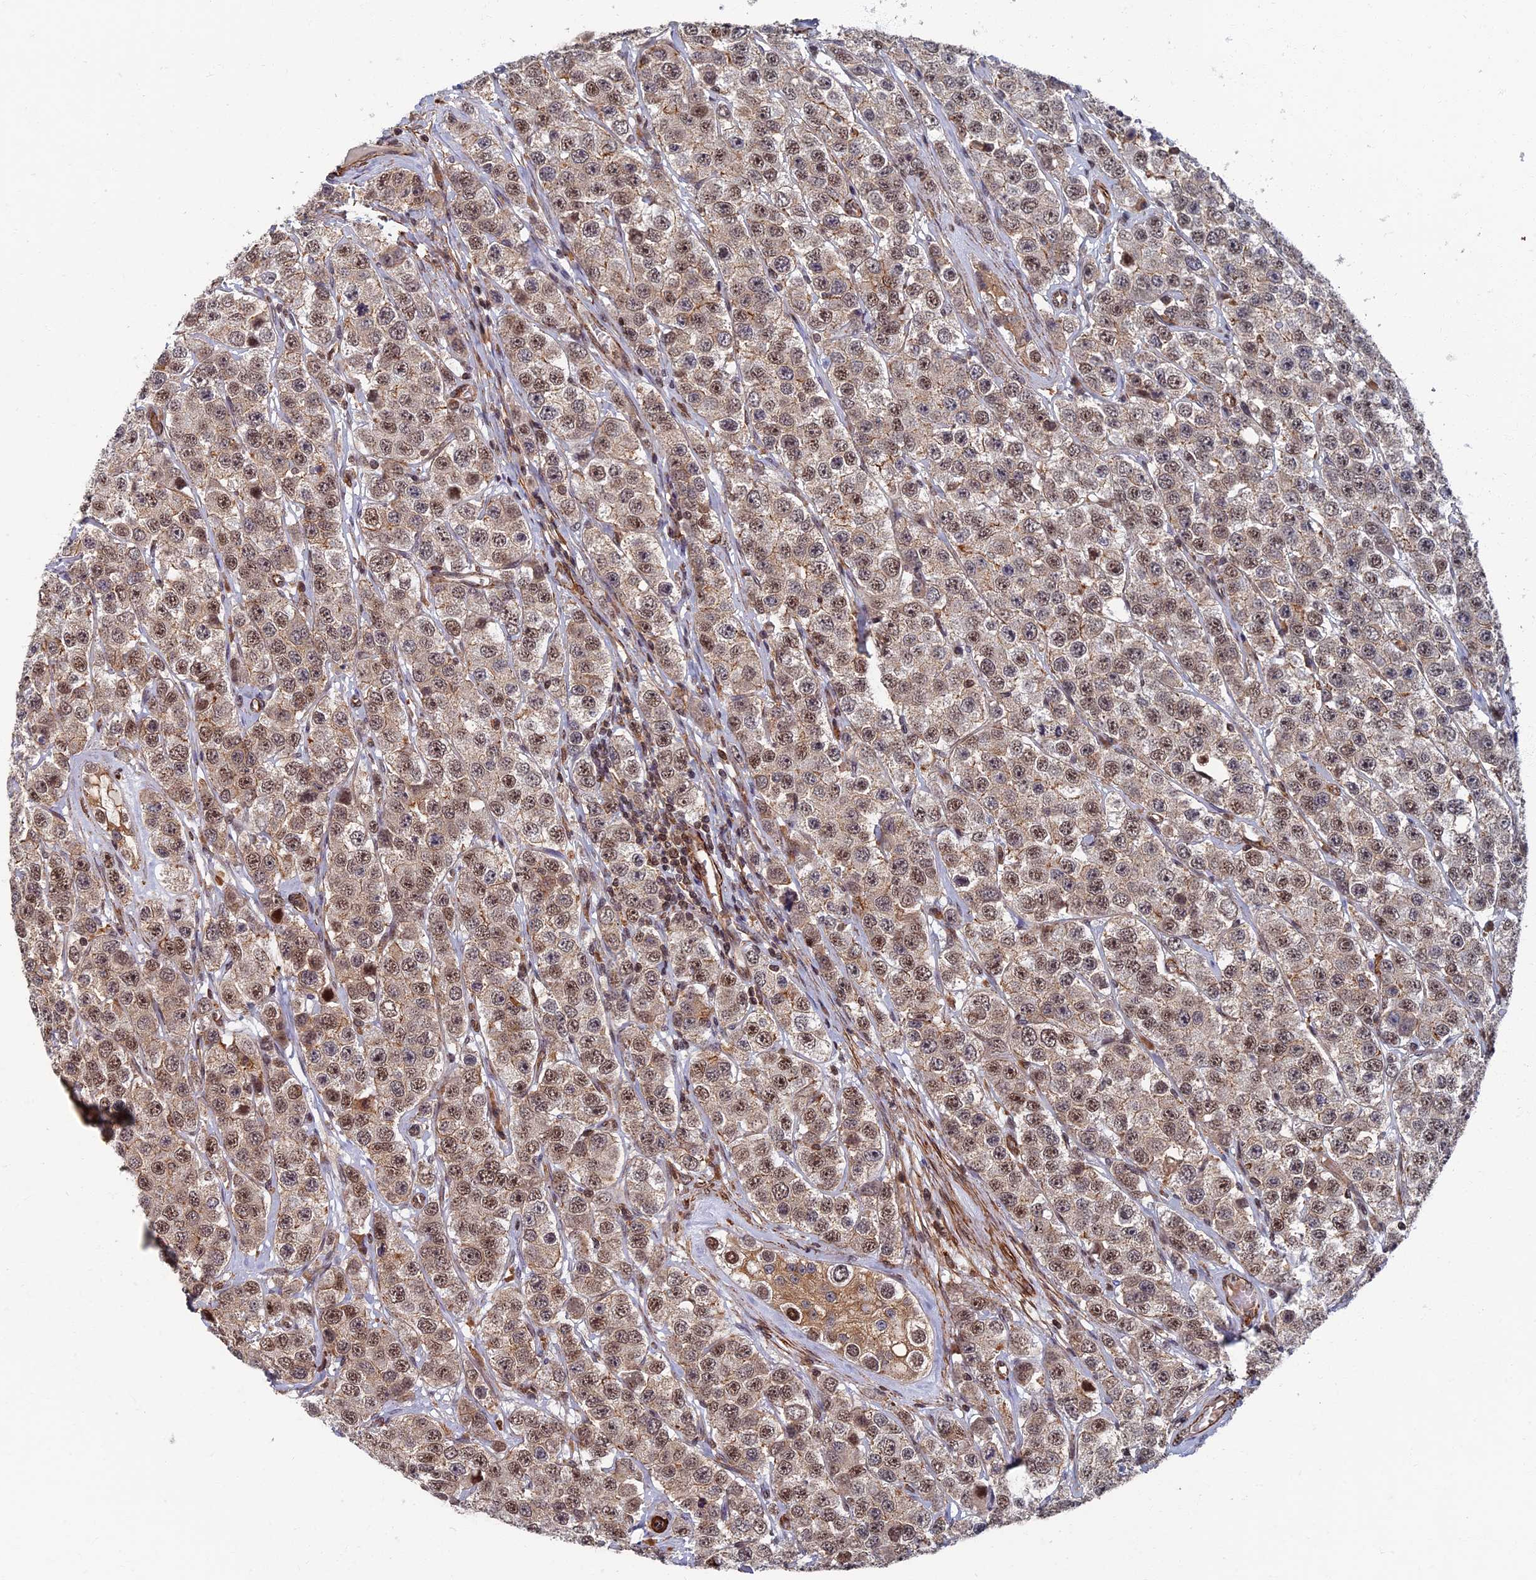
{"staining": {"intensity": "weak", "quantity": ">75%", "location": "cytoplasmic/membranous,nuclear"}, "tissue": "testis cancer", "cell_type": "Tumor cells", "image_type": "cancer", "snomed": [{"axis": "morphology", "description": "Seminoma, NOS"}, {"axis": "topography", "description": "Testis"}], "caption": "Brown immunohistochemical staining in testis seminoma shows weak cytoplasmic/membranous and nuclear staining in about >75% of tumor cells.", "gene": "CTDP1", "patient": {"sex": "male", "age": 28}}